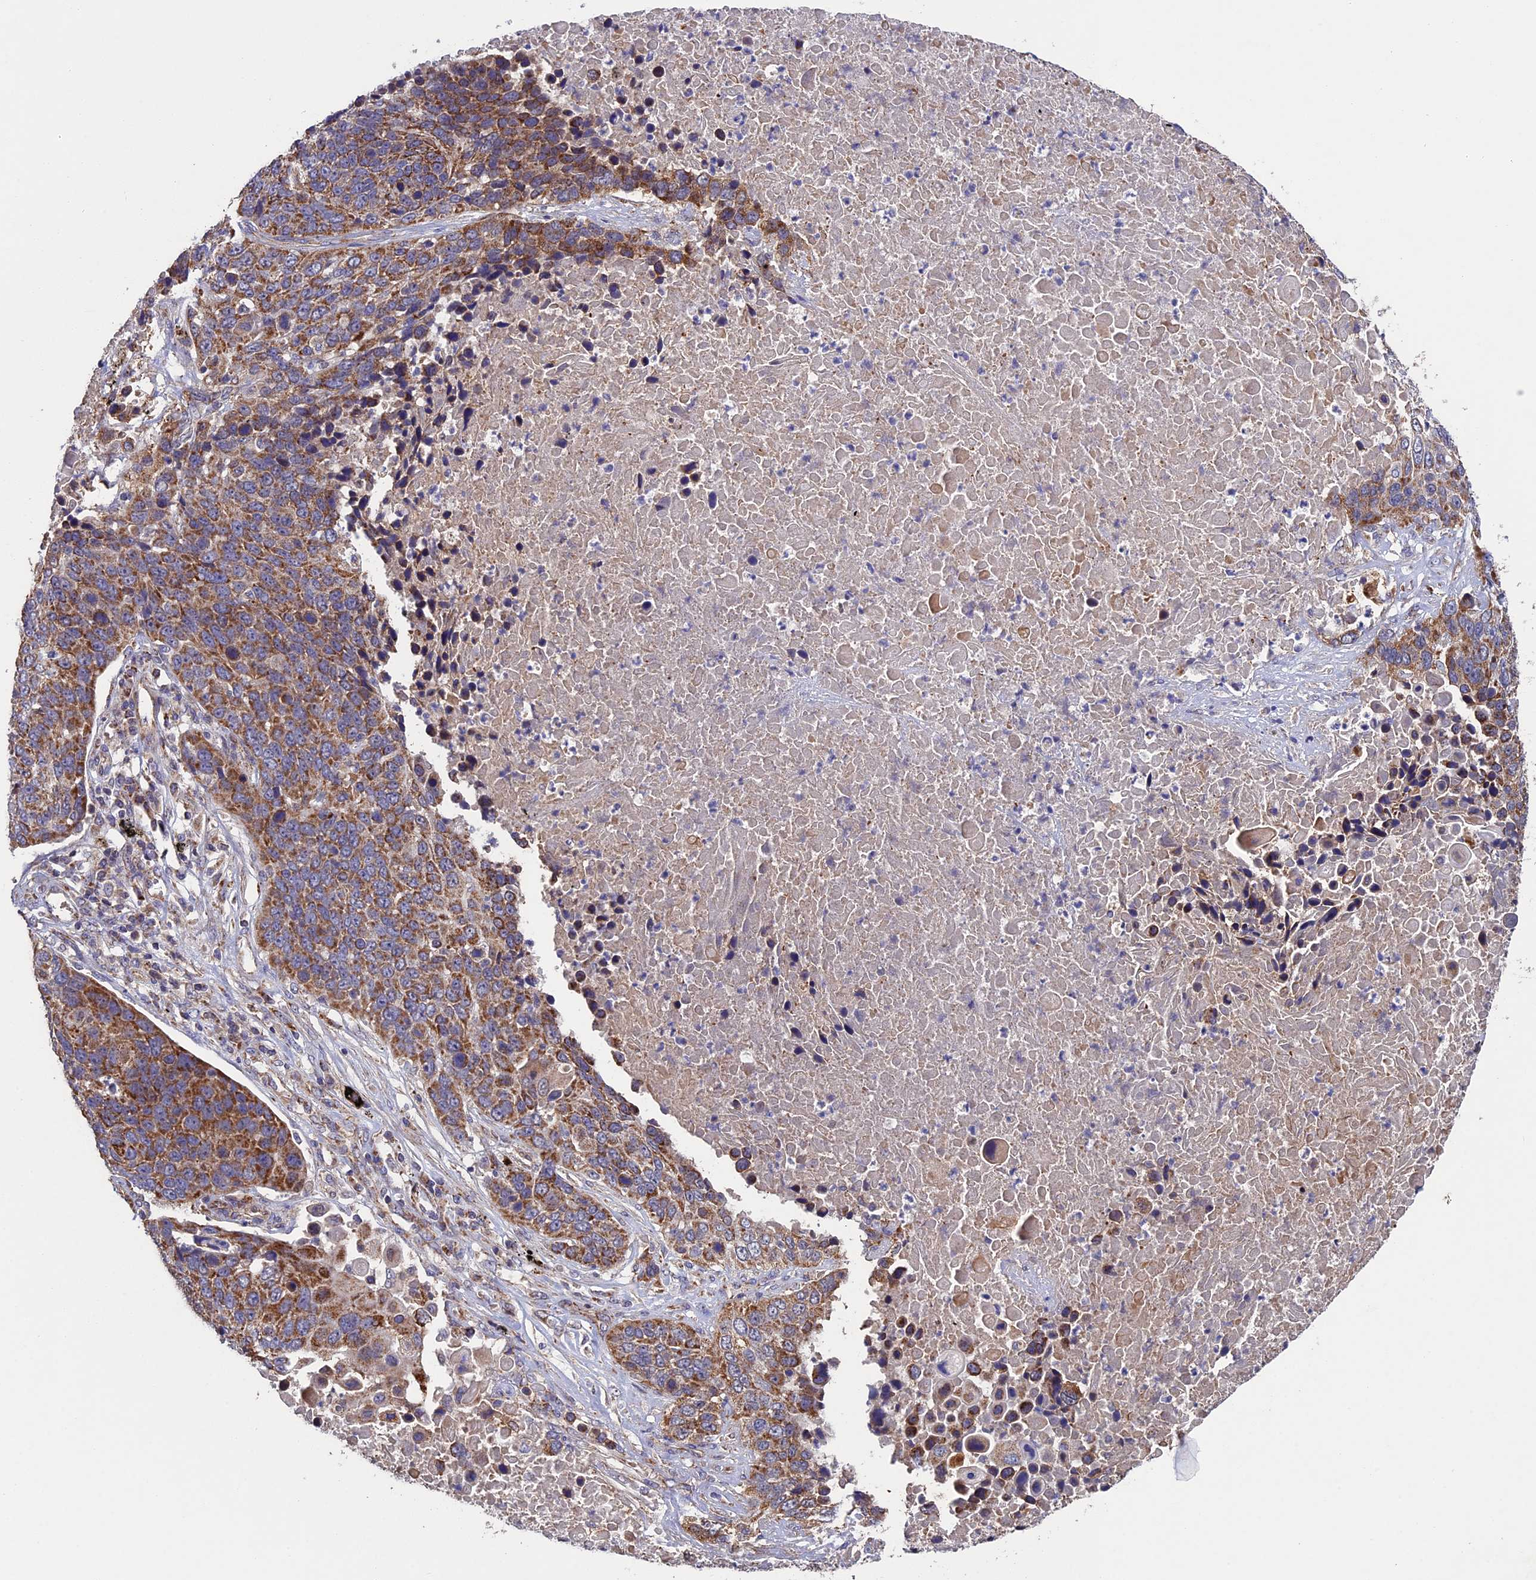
{"staining": {"intensity": "moderate", "quantity": ">75%", "location": "cytoplasmic/membranous"}, "tissue": "lung cancer", "cell_type": "Tumor cells", "image_type": "cancer", "snomed": [{"axis": "morphology", "description": "Squamous cell carcinoma, NOS"}, {"axis": "topography", "description": "Lung"}], "caption": "This is an image of immunohistochemistry (IHC) staining of lung squamous cell carcinoma, which shows moderate positivity in the cytoplasmic/membranous of tumor cells.", "gene": "RNF17", "patient": {"sex": "male", "age": 66}}